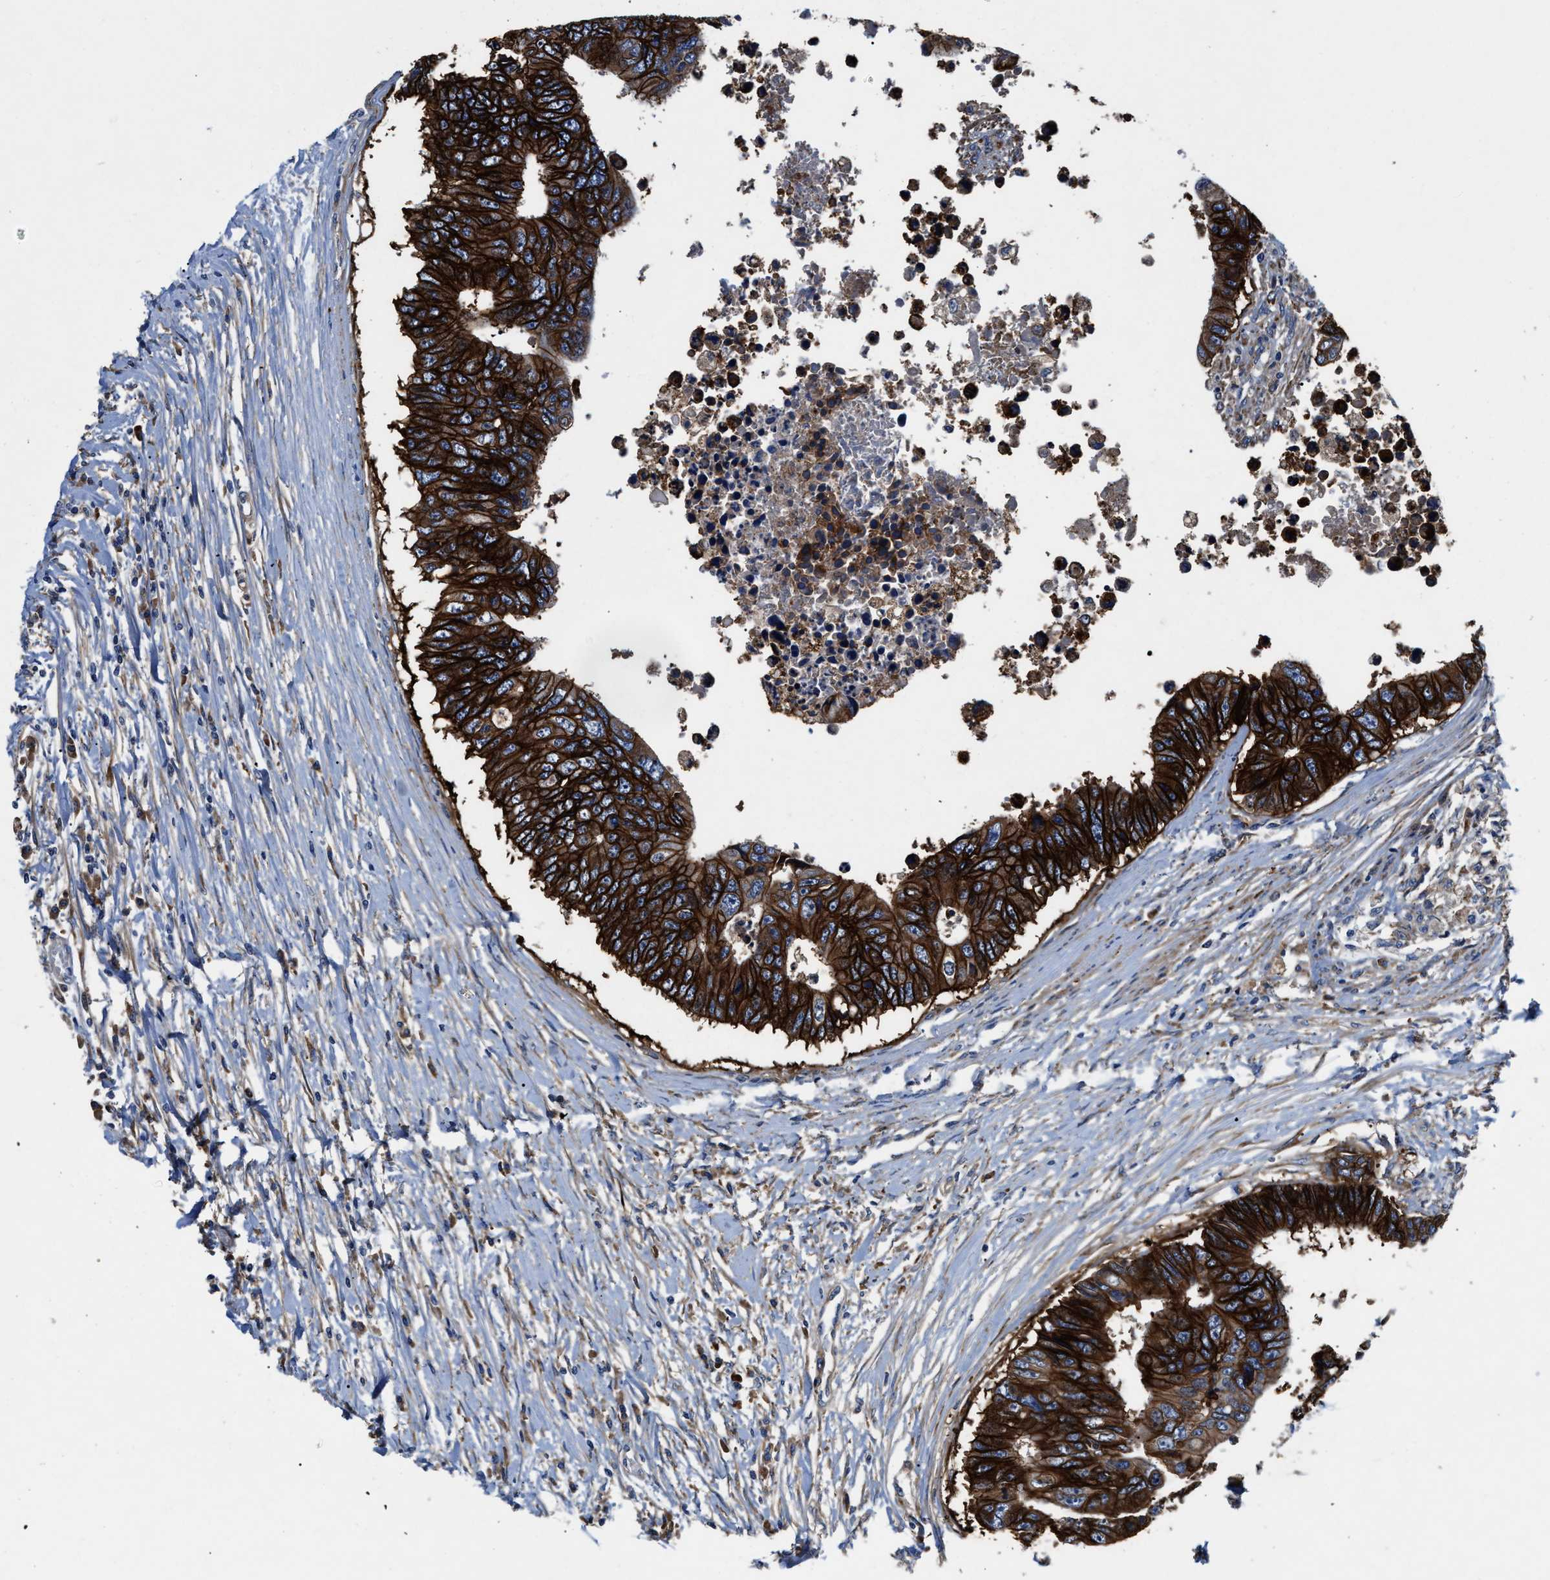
{"staining": {"intensity": "strong", "quantity": ">75%", "location": "cytoplasmic/membranous"}, "tissue": "colorectal cancer", "cell_type": "Tumor cells", "image_type": "cancer", "snomed": [{"axis": "morphology", "description": "Adenocarcinoma, NOS"}, {"axis": "topography", "description": "Rectum"}], "caption": "The histopathology image displays immunohistochemical staining of colorectal cancer (adenocarcinoma). There is strong cytoplasmic/membranous positivity is seen in approximately >75% of tumor cells.", "gene": "SLC12A2", "patient": {"sex": "male", "age": 84}}